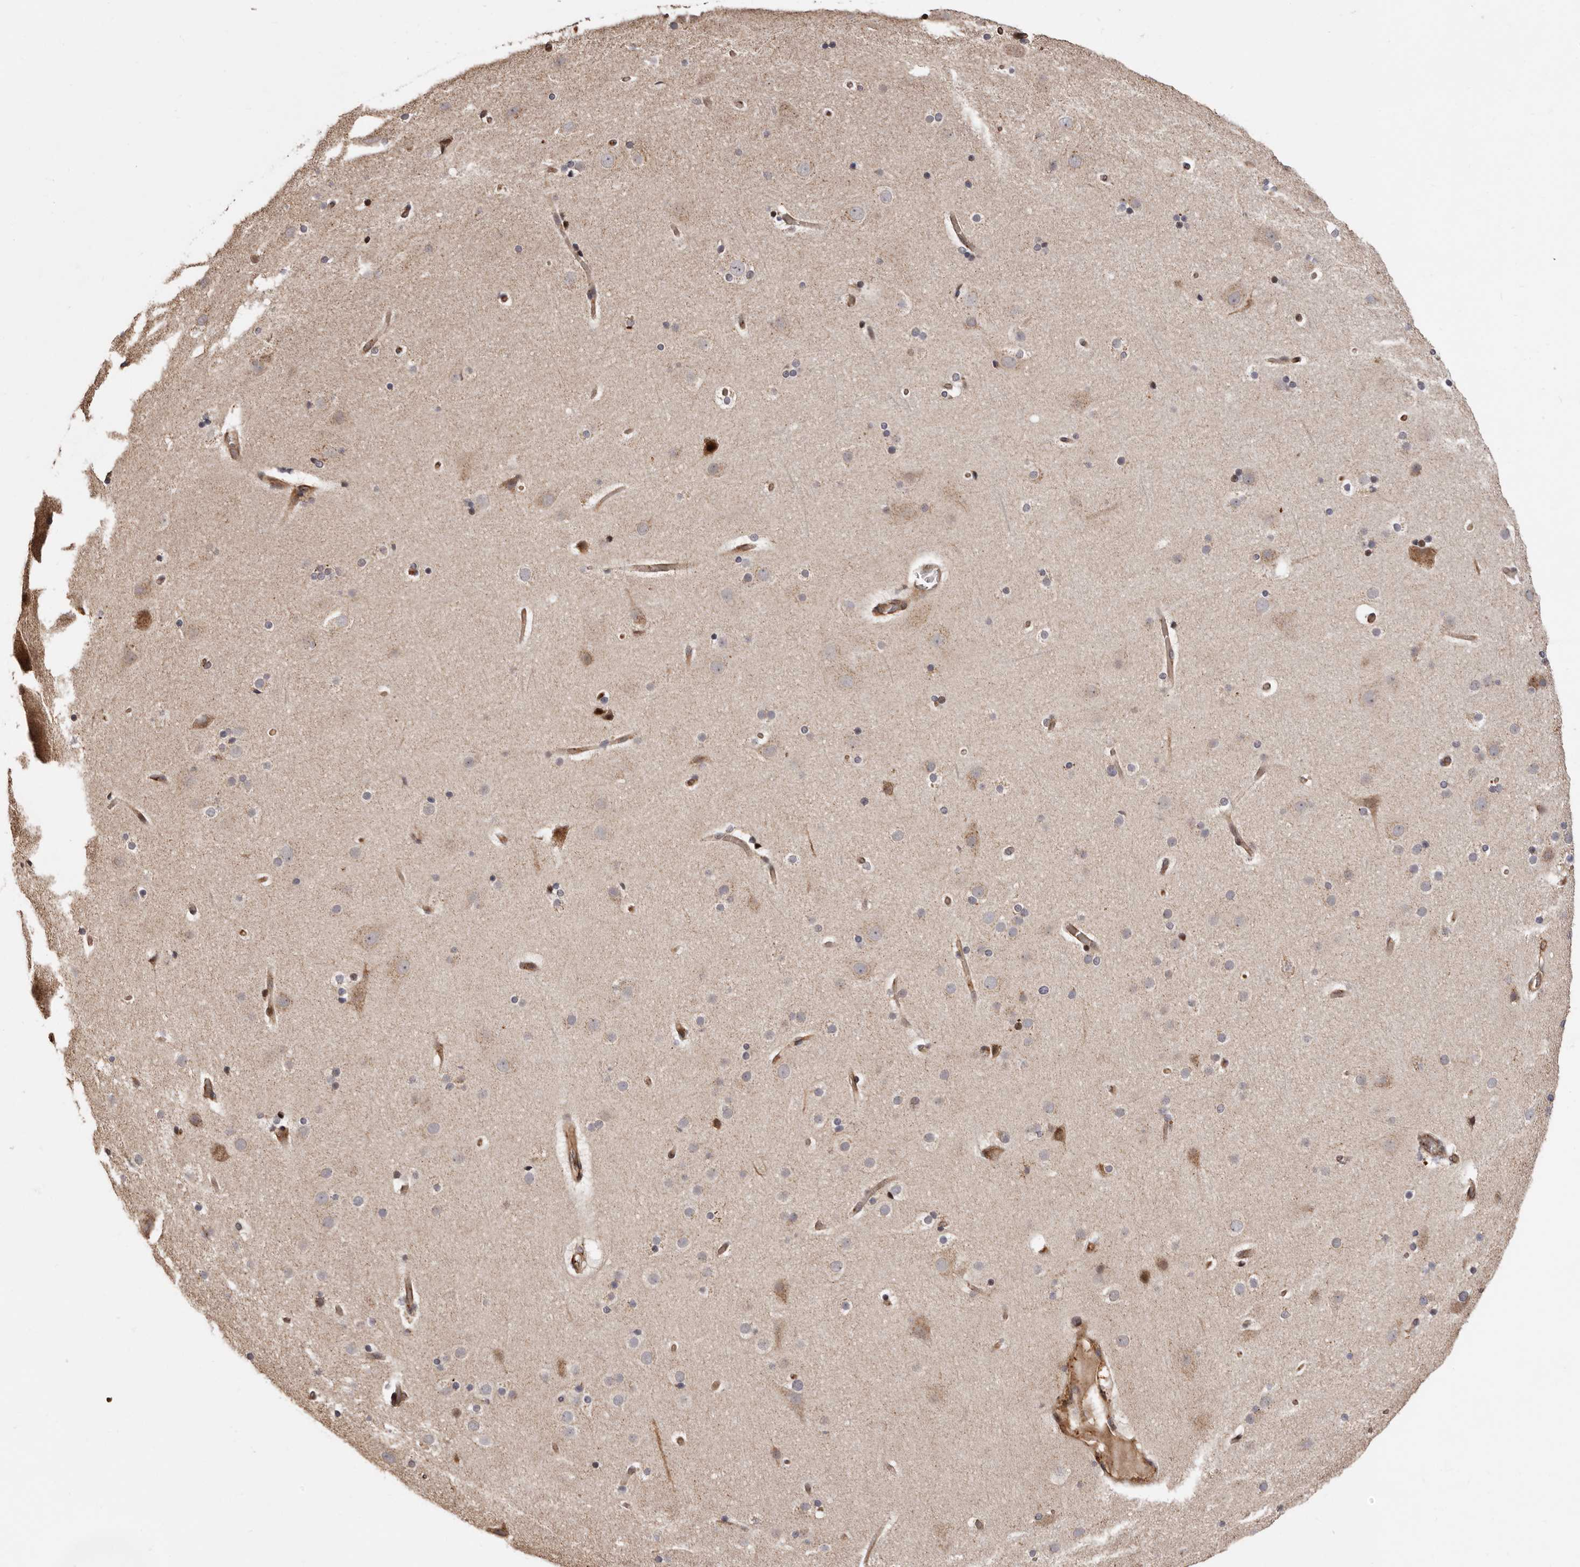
{"staining": {"intensity": "moderate", "quantity": ">75%", "location": "cytoplasmic/membranous"}, "tissue": "cerebral cortex", "cell_type": "Endothelial cells", "image_type": "normal", "snomed": [{"axis": "morphology", "description": "Normal tissue, NOS"}, {"axis": "topography", "description": "Cerebral cortex"}], "caption": "Endothelial cells reveal medium levels of moderate cytoplasmic/membranous staining in approximately >75% of cells in normal human cerebral cortex. Immunohistochemistry stains the protein of interest in brown and the nuclei are stained blue.", "gene": "GPR27", "patient": {"sex": "male", "age": 57}}